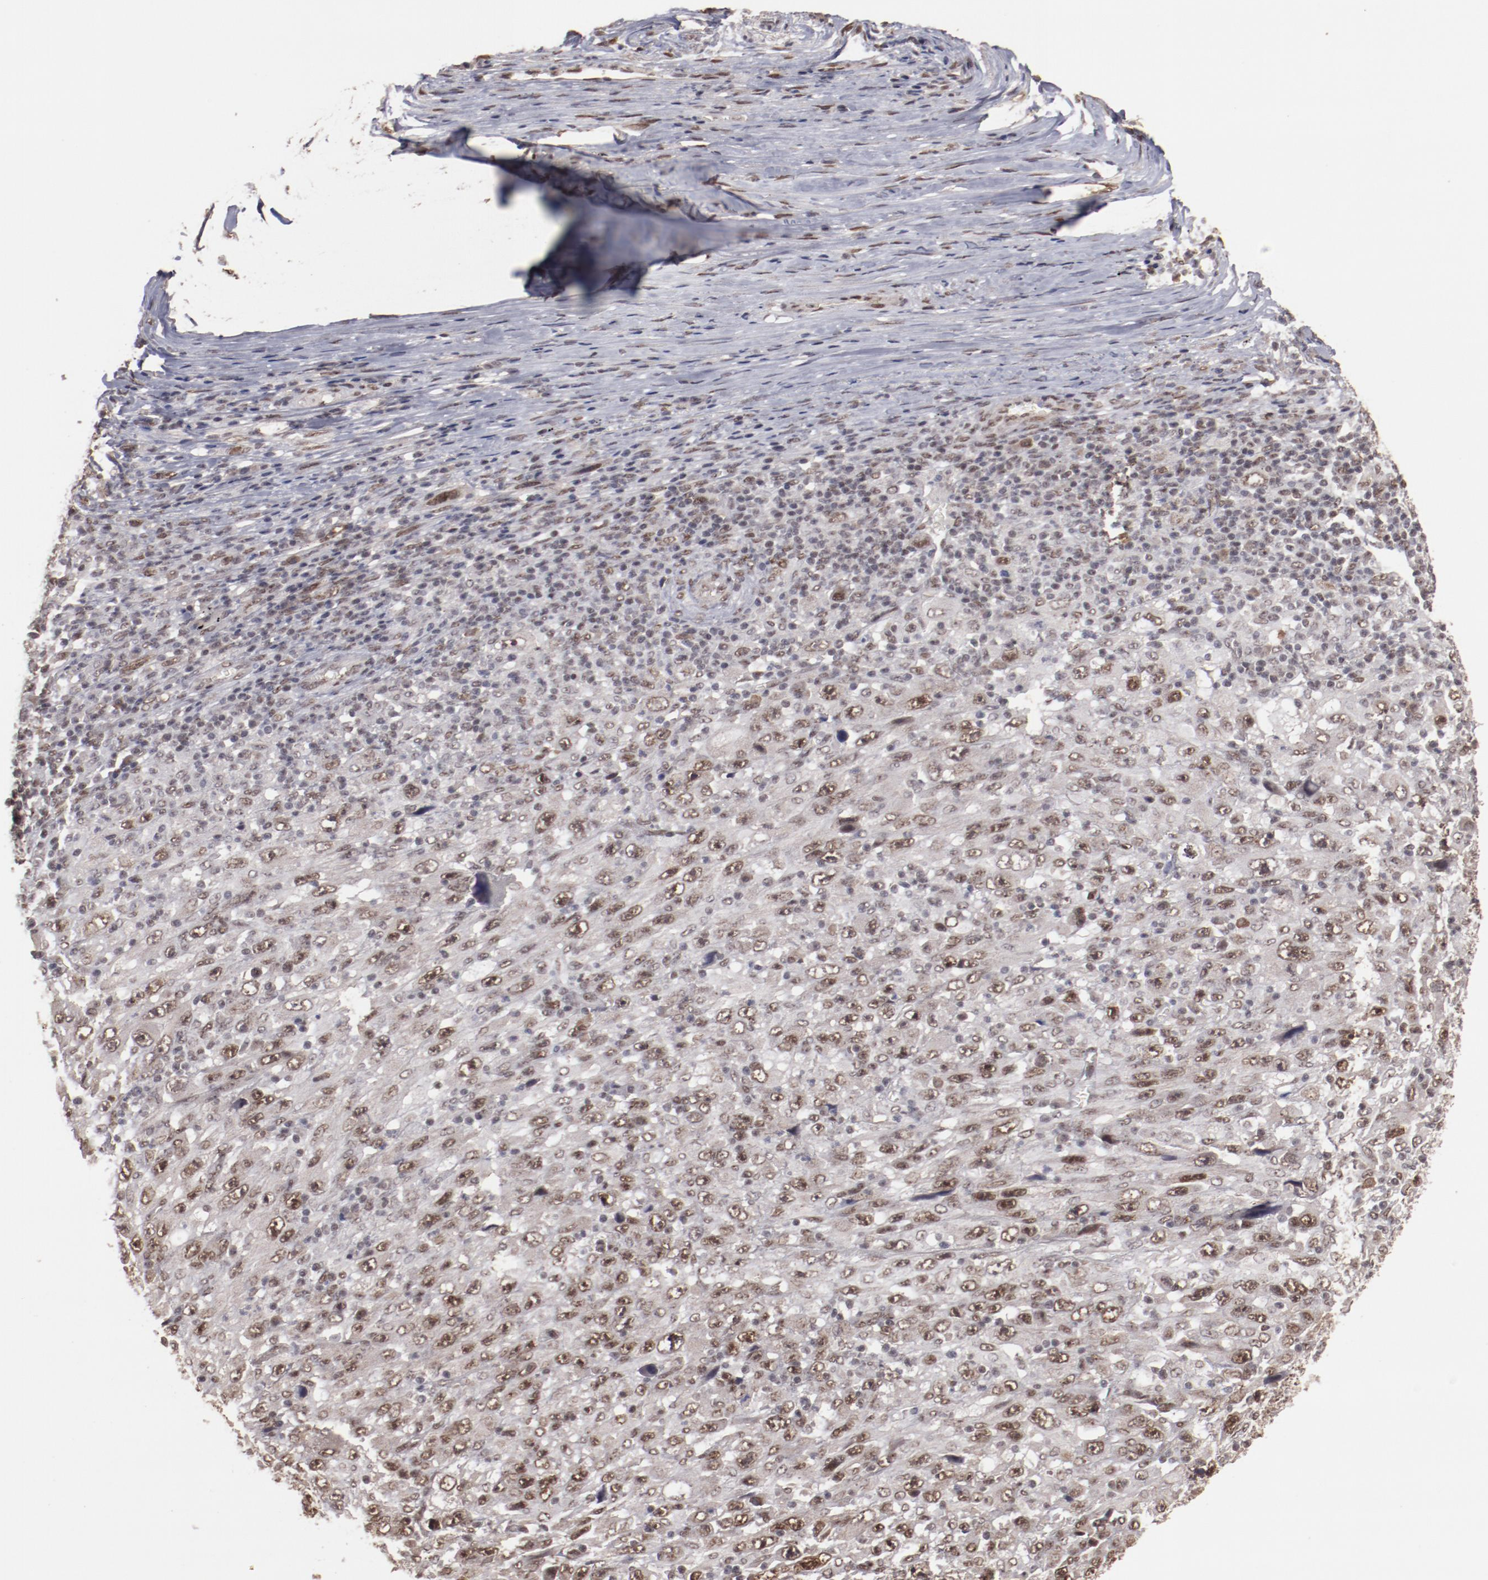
{"staining": {"intensity": "moderate", "quantity": ">75%", "location": "cytoplasmic/membranous,nuclear"}, "tissue": "melanoma", "cell_type": "Tumor cells", "image_type": "cancer", "snomed": [{"axis": "morphology", "description": "Malignant melanoma, Metastatic site"}, {"axis": "topography", "description": "Skin"}], "caption": "Protein expression analysis of human melanoma reveals moderate cytoplasmic/membranous and nuclear expression in about >75% of tumor cells.", "gene": "CLOCK", "patient": {"sex": "female", "age": 56}}